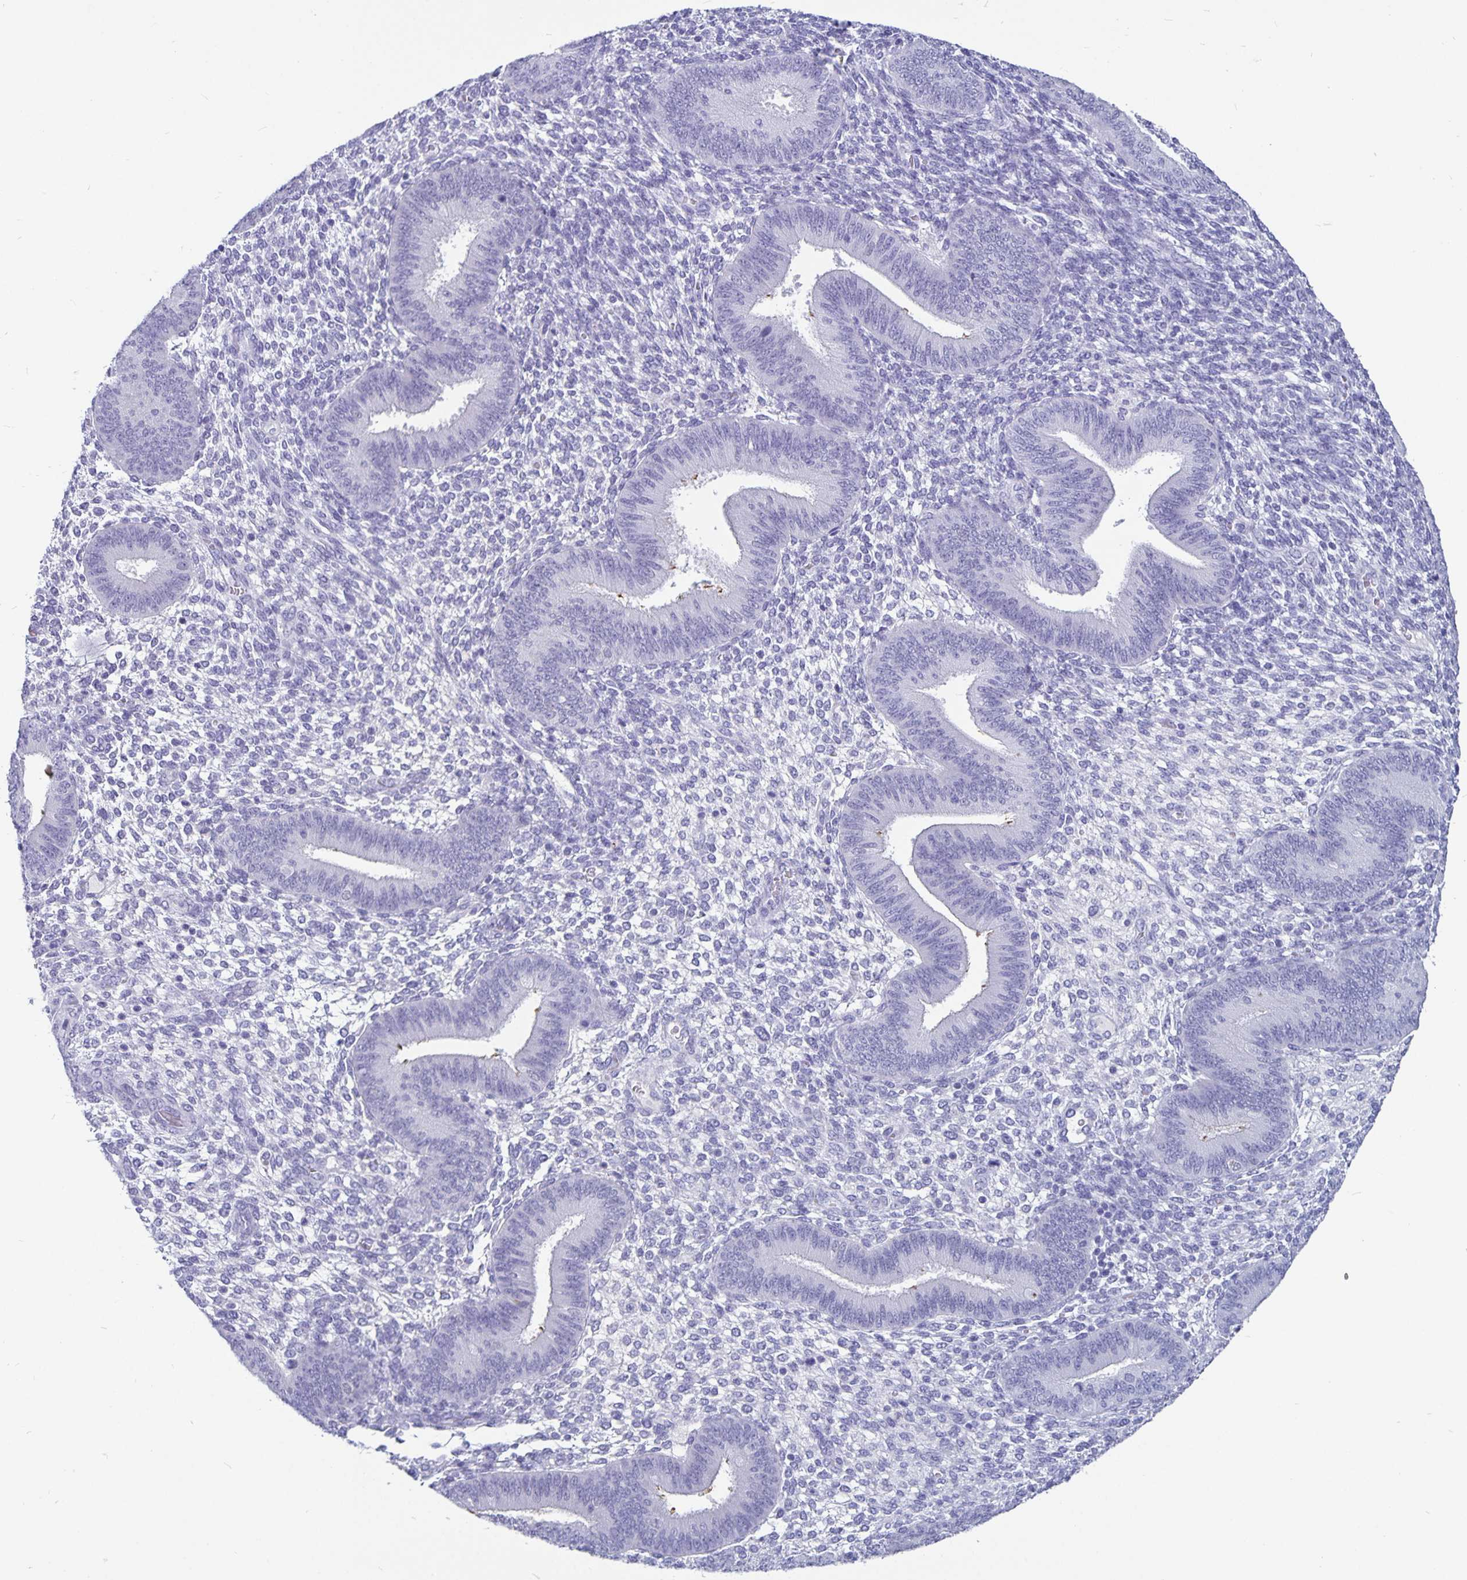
{"staining": {"intensity": "negative", "quantity": "none", "location": "none"}, "tissue": "endometrium", "cell_type": "Cells in endometrial stroma", "image_type": "normal", "snomed": [{"axis": "morphology", "description": "Normal tissue, NOS"}, {"axis": "topography", "description": "Endometrium"}], "caption": "IHC of benign endometrium shows no expression in cells in endometrial stroma.", "gene": "ODF3B", "patient": {"sex": "female", "age": 39}}